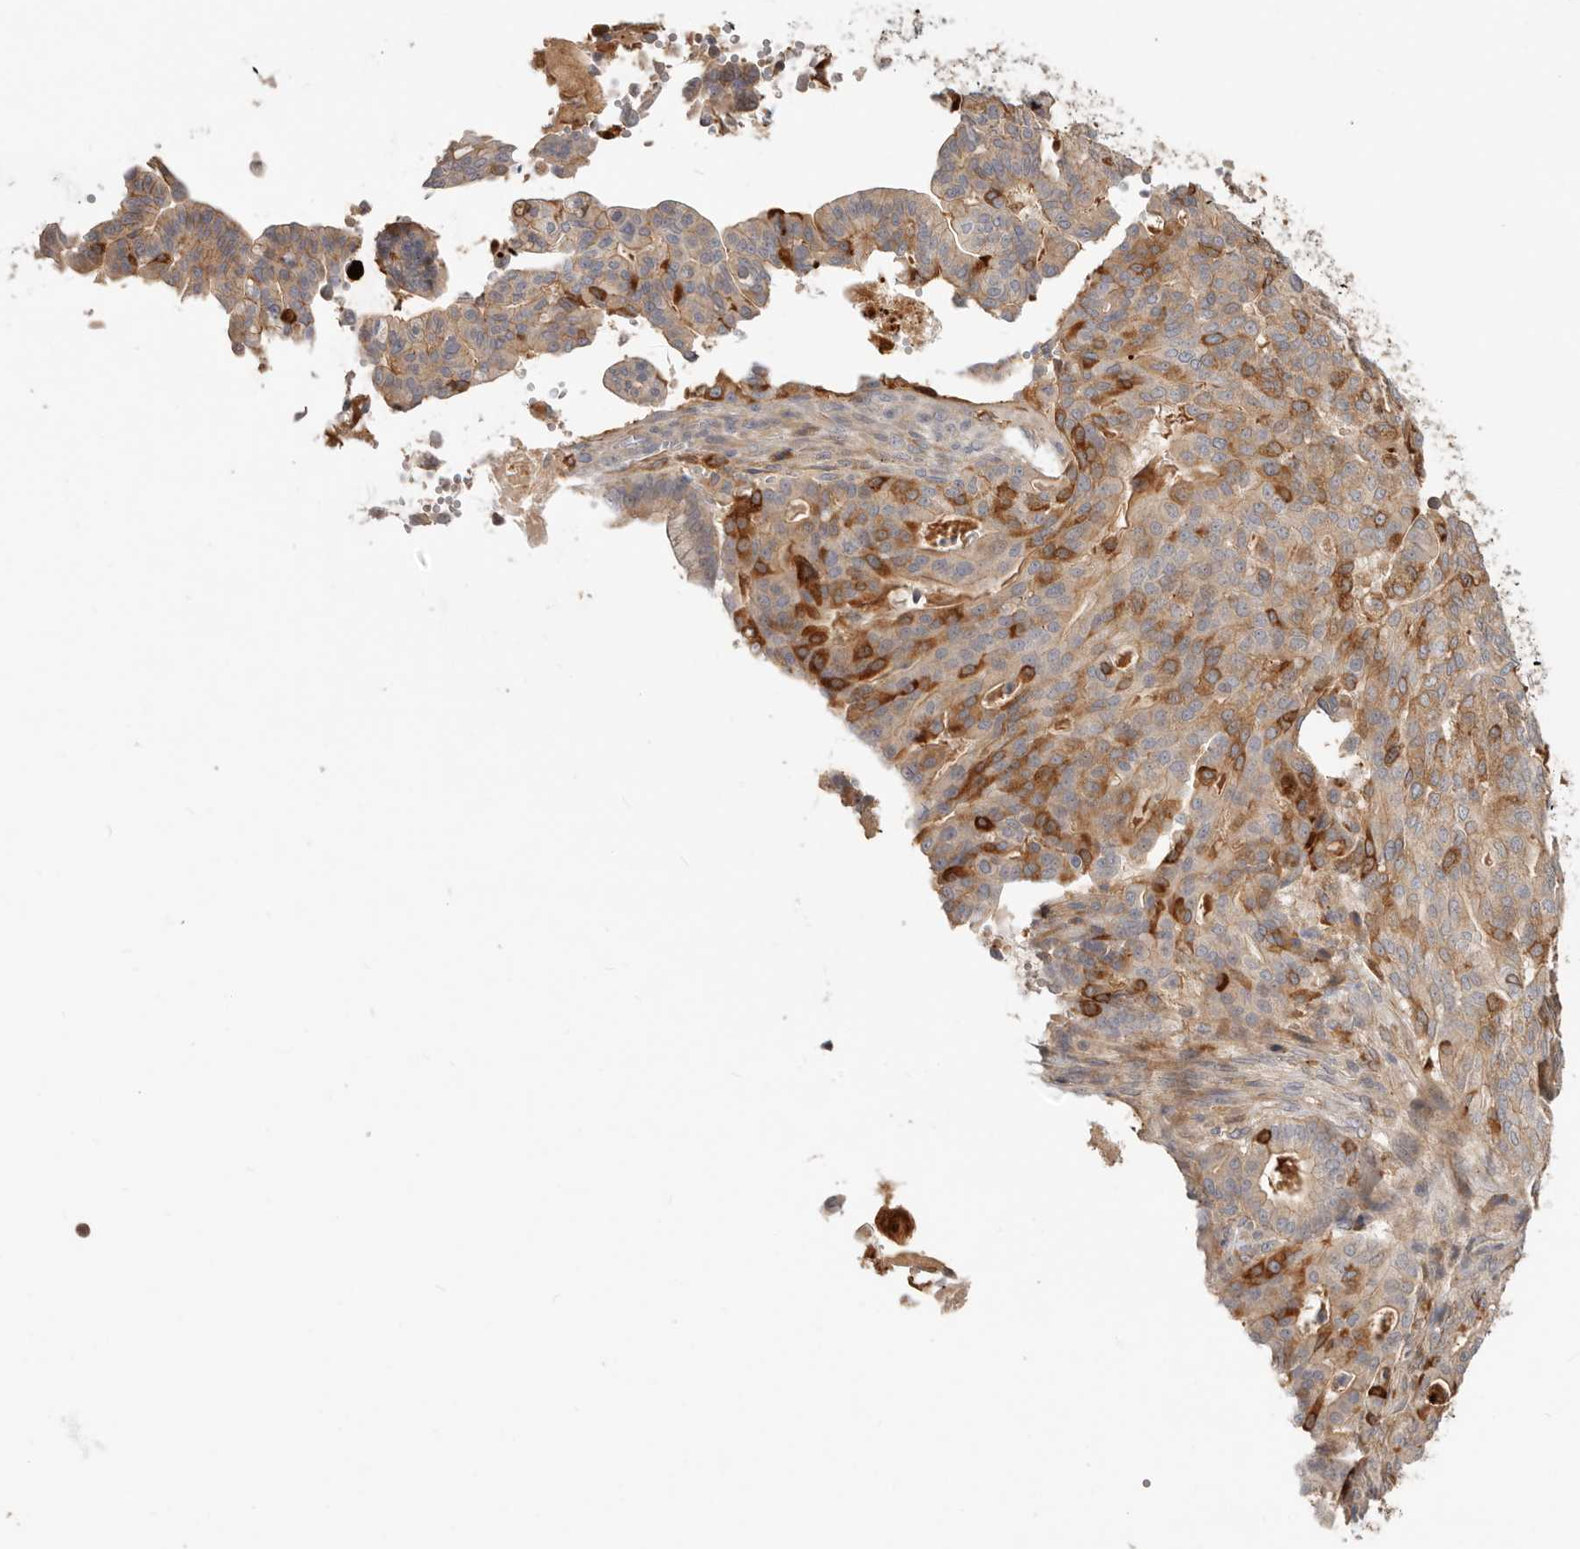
{"staining": {"intensity": "moderate", "quantity": ">75%", "location": "cytoplasmic/membranous"}, "tissue": "pancreatic cancer", "cell_type": "Tumor cells", "image_type": "cancer", "snomed": [{"axis": "morphology", "description": "Adenocarcinoma, NOS"}, {"axis": "topography", "description": "Pancreas"}], "caption": "This micrograph reveals immunohistochemistry staining of pancreatic adenocarcinoma, with medium moderate cytoplasmic/membranous positivity in about >75% of tumor cells.", "gene": "MTFR2", "patient": {"sex": "male", "age": 63}}